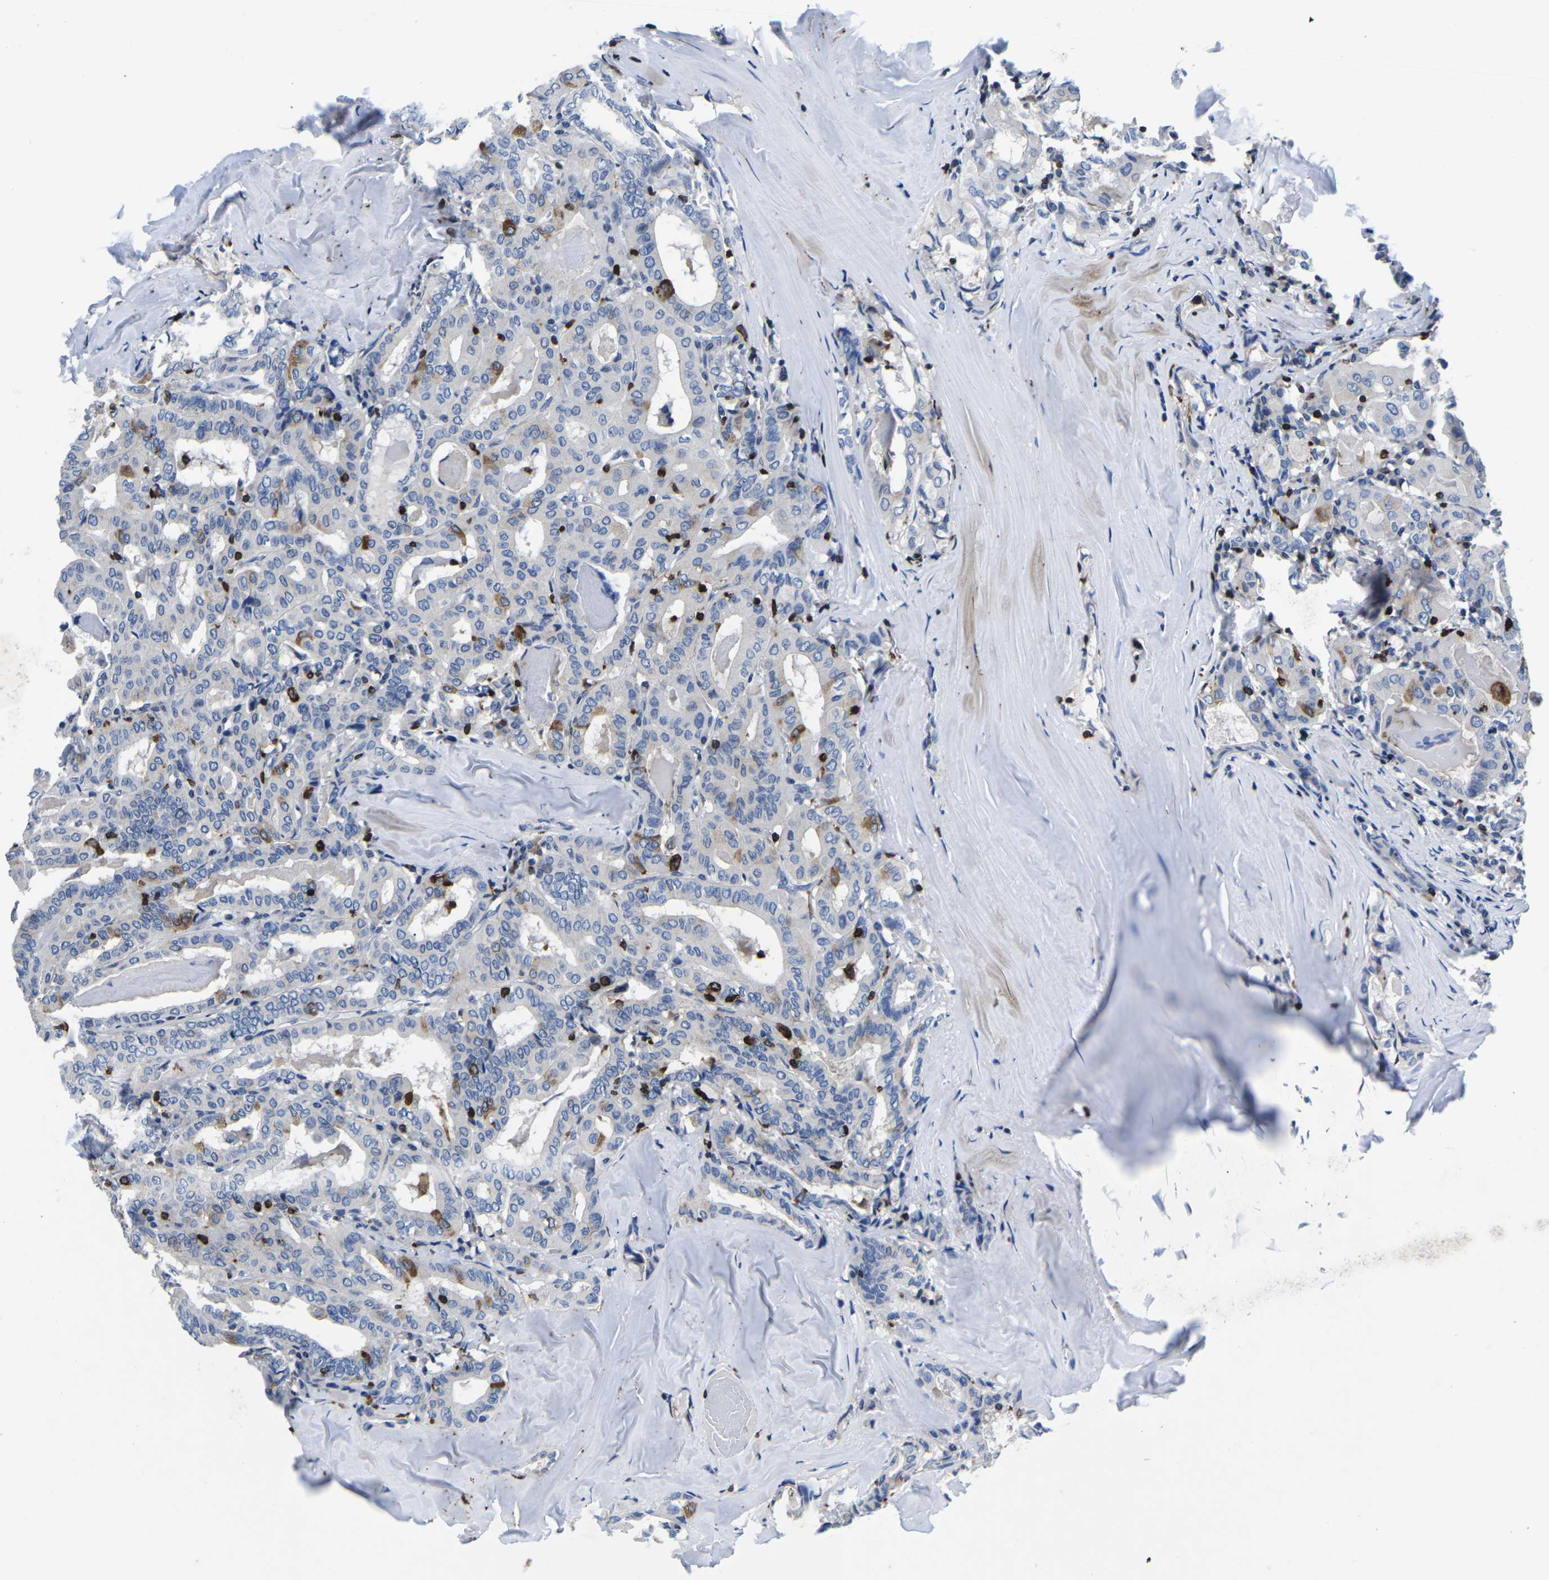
{"staining": {"intensity": "negative", "quantity": "none", "location": "none"}, "tissue": "thyroid cancer", "cell_type": "Tumor cells", "image_type": "cancer", "snomed": [{"axis": "morphology", "description": "Papillary adenocarcinoma, NOS"}, {"axis": "topography", "description": "Thyroid gland"}], "caption": "Immunohistochemical staining of thyroid cancer (papillary adenocarcinoma) demonstrates no significant expression in tumor cells.", "gene": "CTSW", "patient": {"sex": "female", "age": 42}}